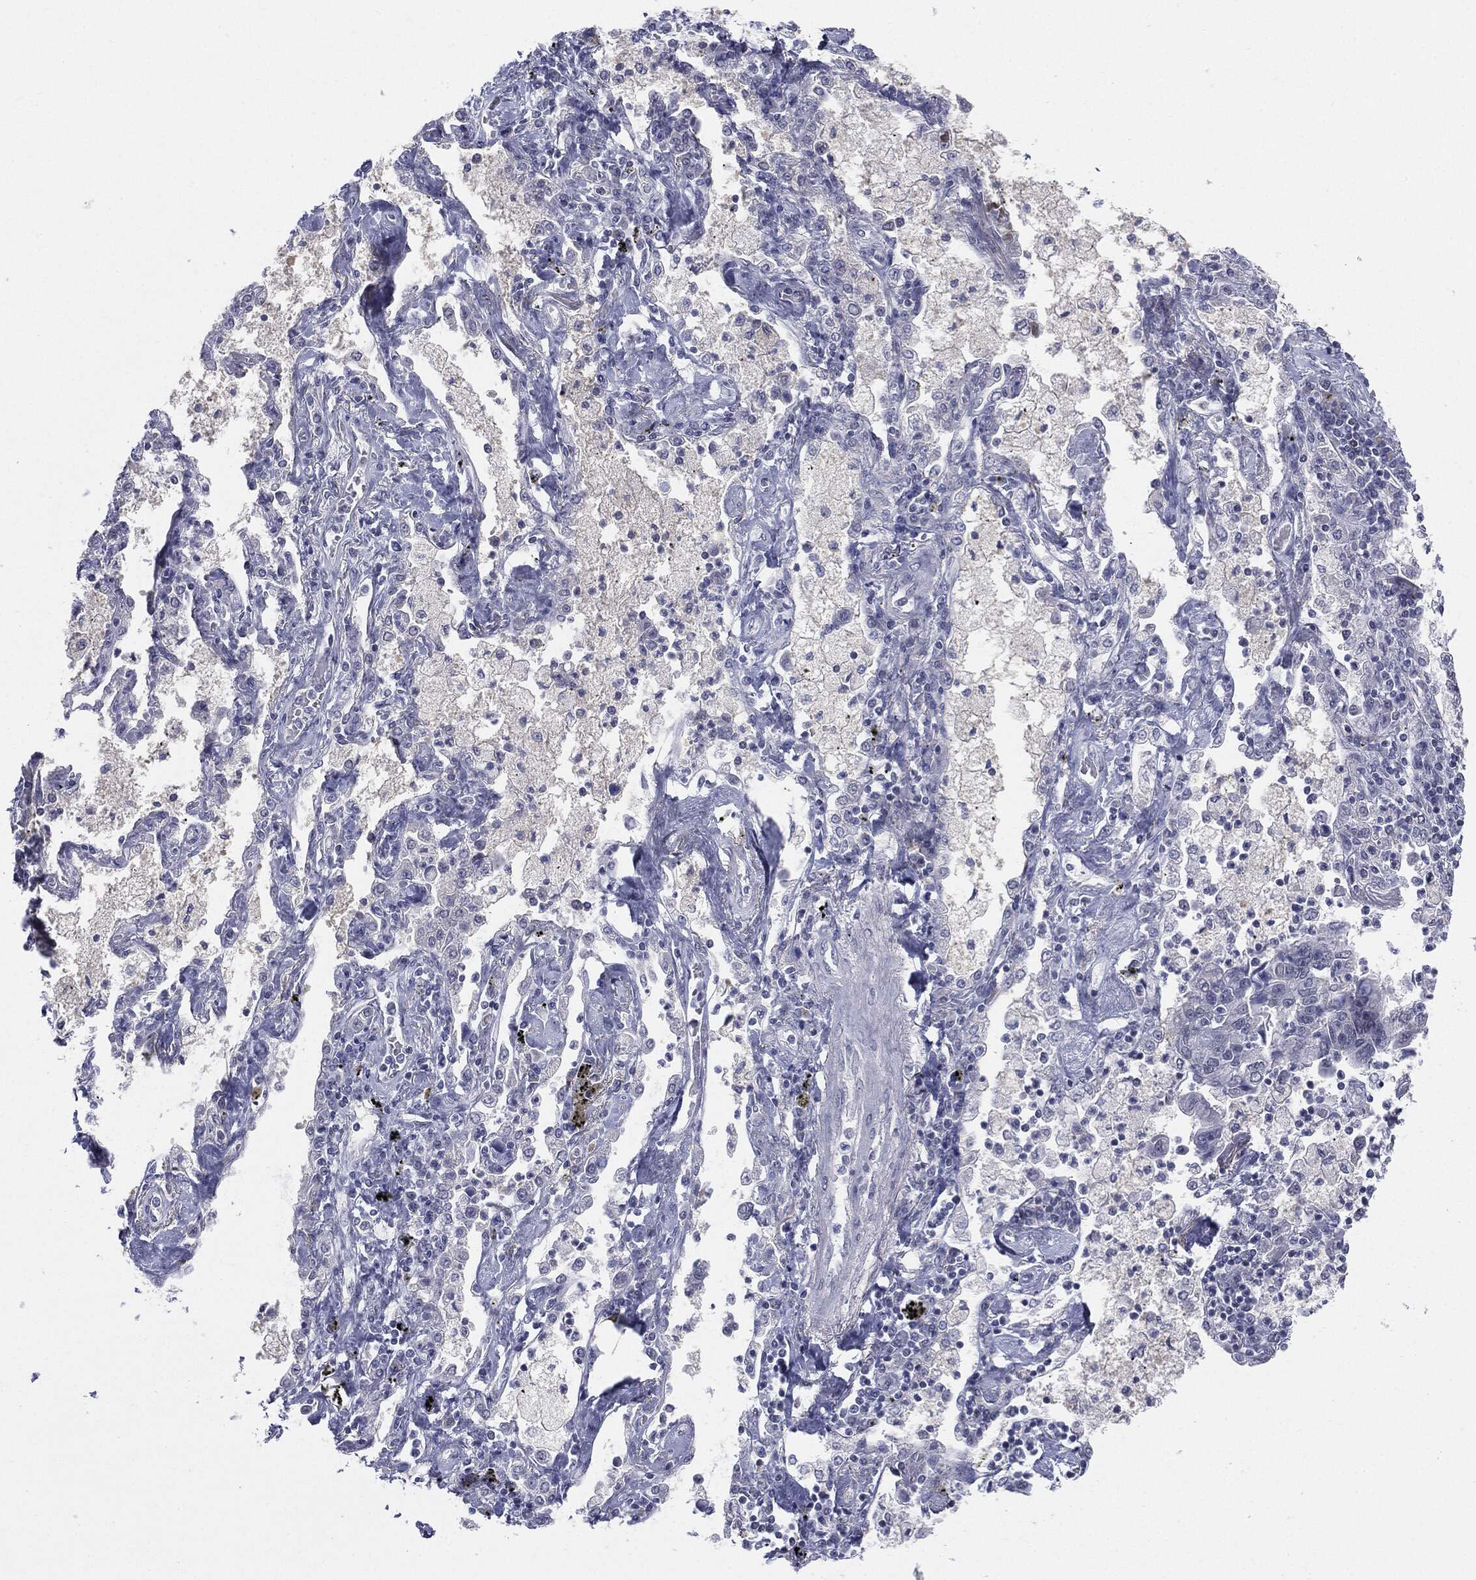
{"staining": {"intensity": "negative", "quantity": "none", "location": "none"}, "tissue": "lung cancer", "cell_type": "Tumor cells", "image_type": "cancer", "snomed": [{"axis": "morphology", "description": "Adenocarcinoma, NOS"}, {"axis": "topography", "description": "Lung"}], "caption": "A photomicrograph of lung adenocarcinoma stained for a protein shows no brown staining in tumor cells.", "gene": "SLC5A5", "patient": {"sex": "female", "age": 57}}